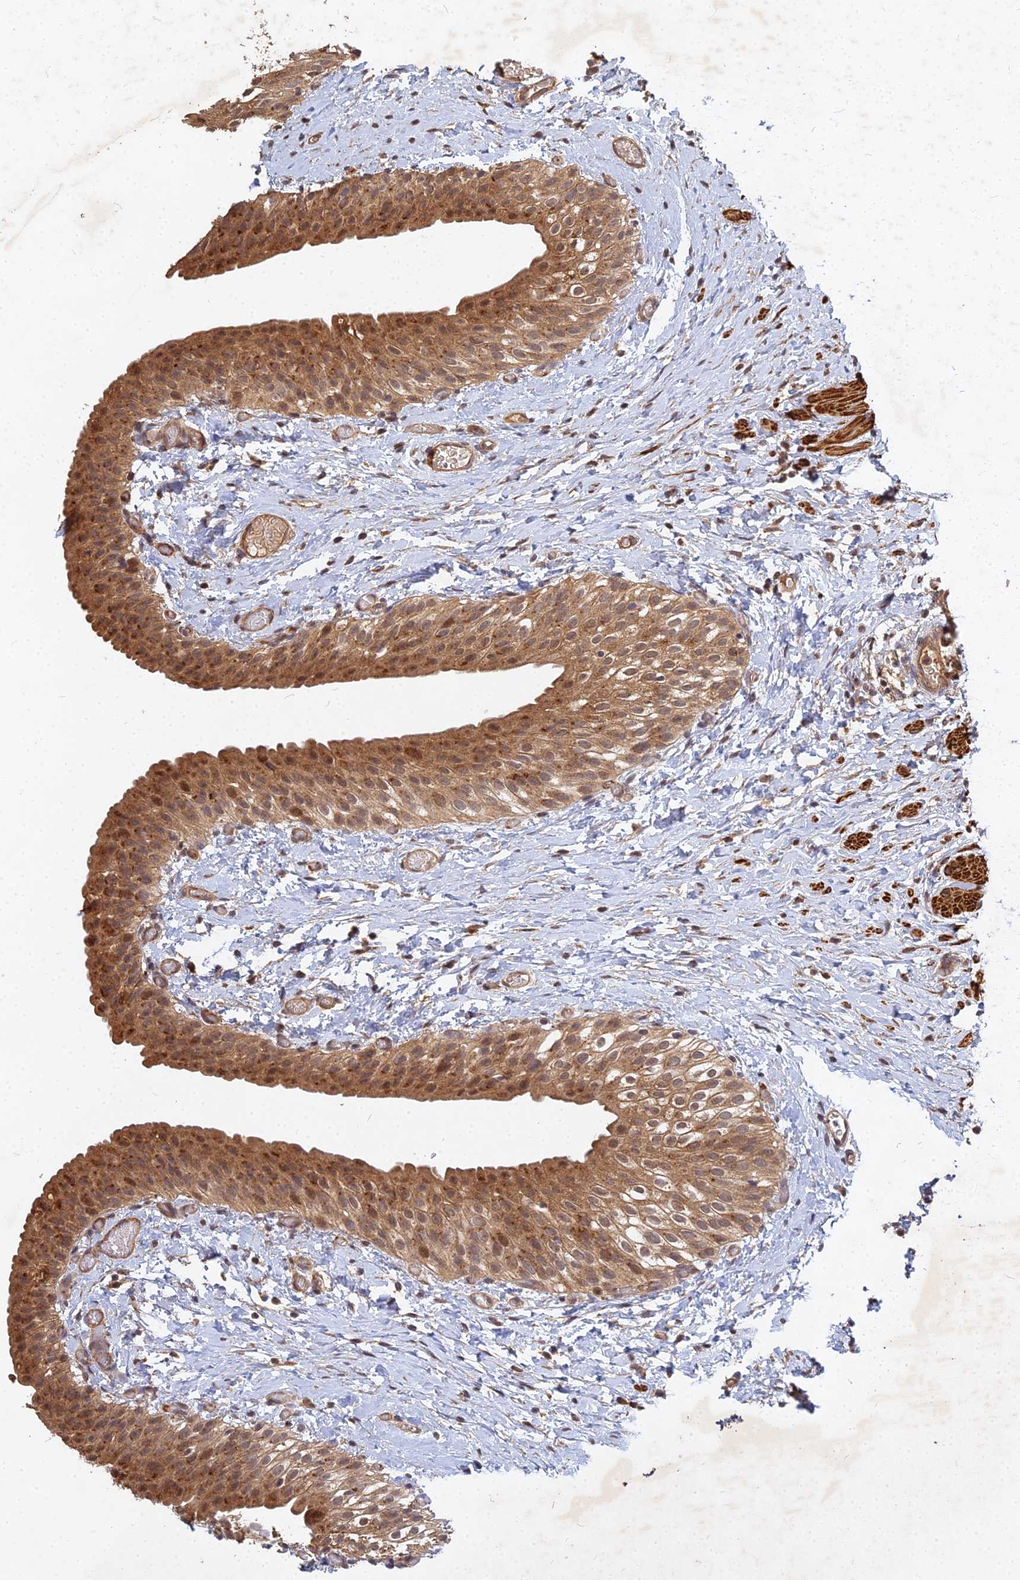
{"staining": {"intensity": "strong", "quantity": ">75%", "location": "cytoplasmic/membranous"}, "tissue": "urinary bladder", "cell_type": "Urothelial cells", "image_type": "normal", "snomed": [{"axis": "morphology", "description": "Normal tissue, NOS"}, {"axis": "topography", "description": "Urinary bladder"}], "caption": "IHC of normal urinary bladder exhibits high levels of strong cytoplasmic/membranous expression in approximately >75% of urothelial cells. The staining is performed using DAB (3,3'-diaminobenzidine) brown chromogen to label protein expression. The nuclei are counter-stained blue using hematoxylin.", "gene": "UBE2W", "patient": {"sex": "male", "age": 1}}